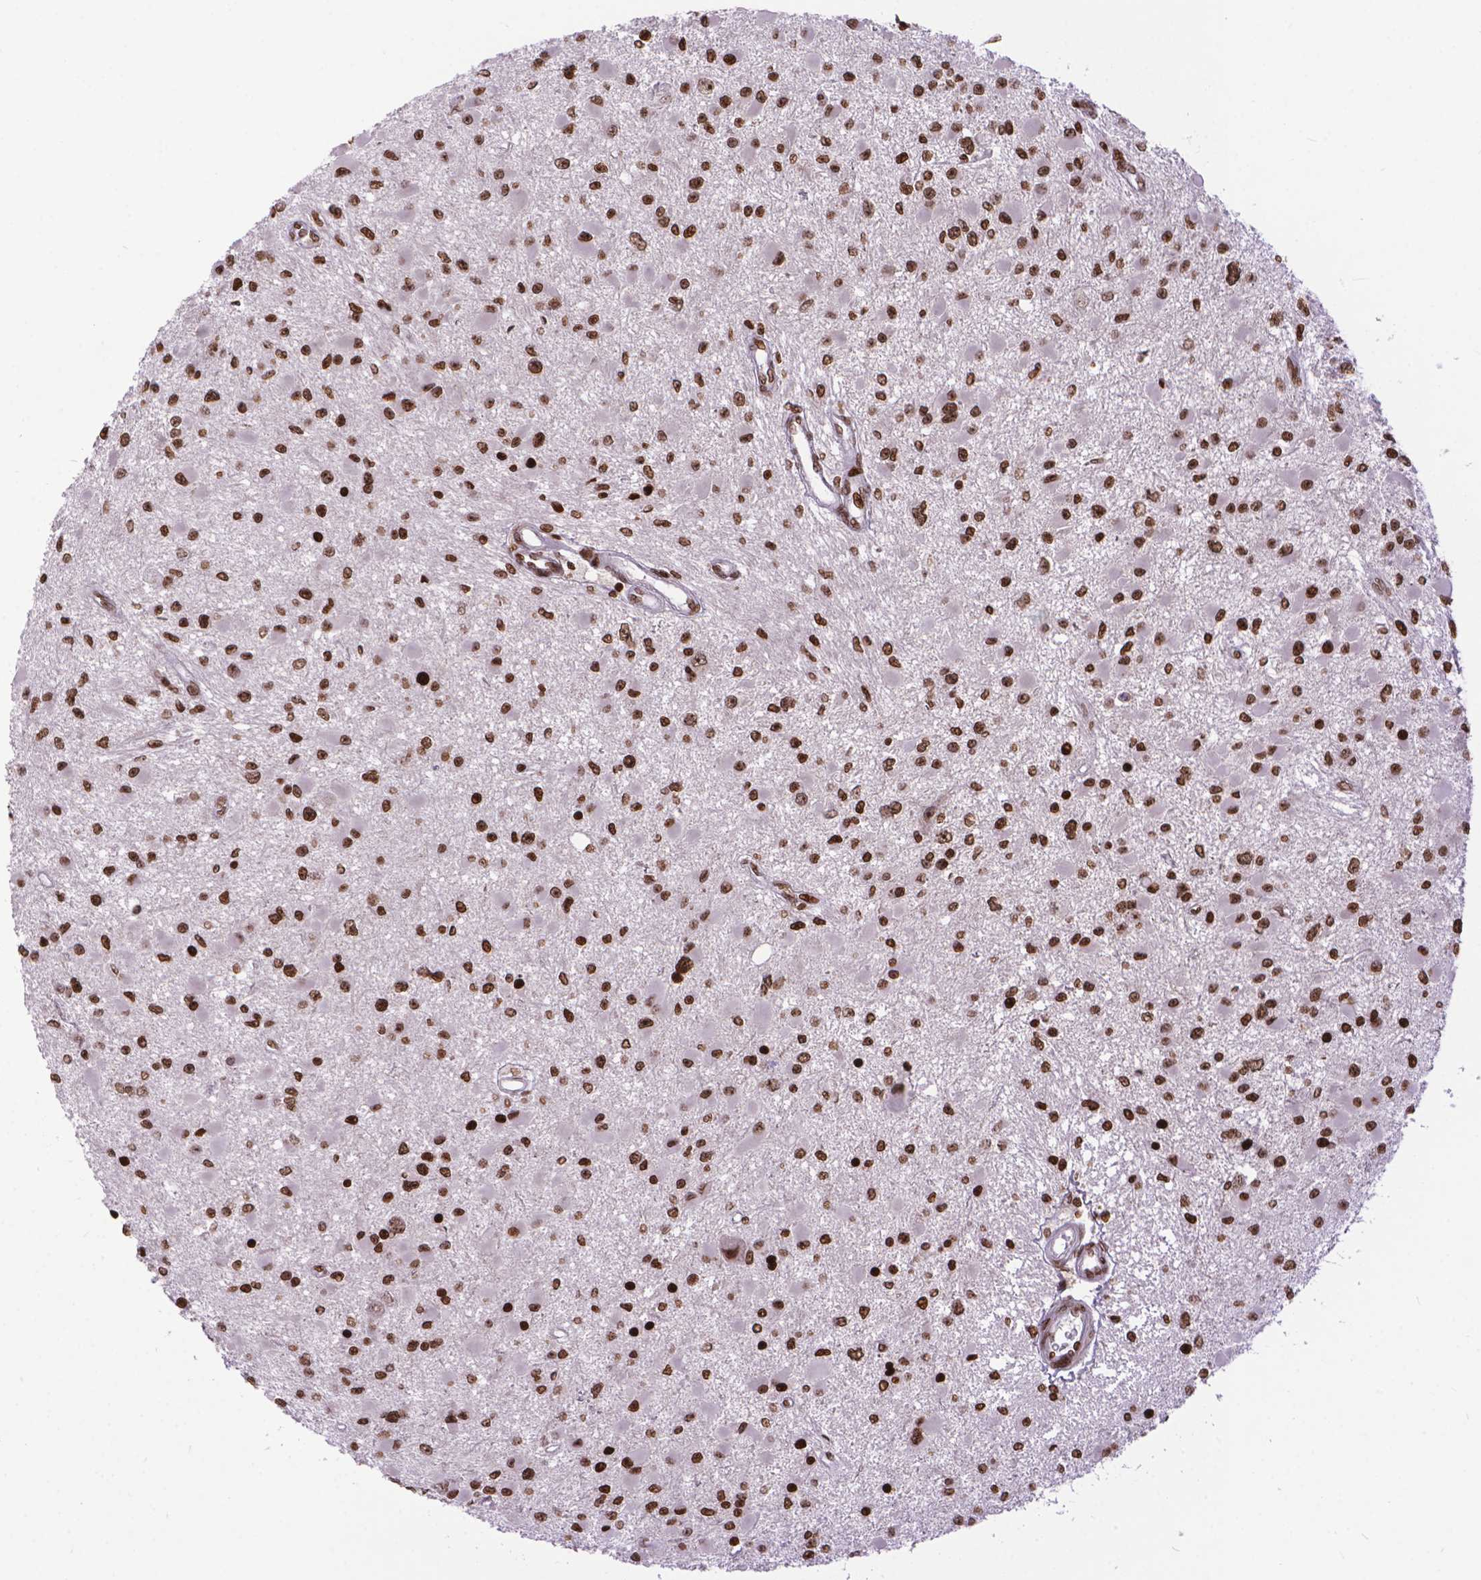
{"staining": {"intensity": "strong", "quantity": ">75%", "location": "nuclear"}, "tissue": "glioma", "cell_type": "Tumor cells", "image_type": "cancer", "snomed": [{"axis": "morphology", "description": "Glioma, malignant, High grade"}, {"axis": "topography", "description": "Brain"}], "caption": "Immunohistochemistry photomicrograph of neoplastic tissue: human malignant glioma (high-grade) stained using immunohistochemistry reveals high levels of strong protein expression localized specifically in the nuclear of tumor cells, appearing as a nuclear brown color.", "gene": "AMER1", "patient": {"sex": "male", "age": 54}}